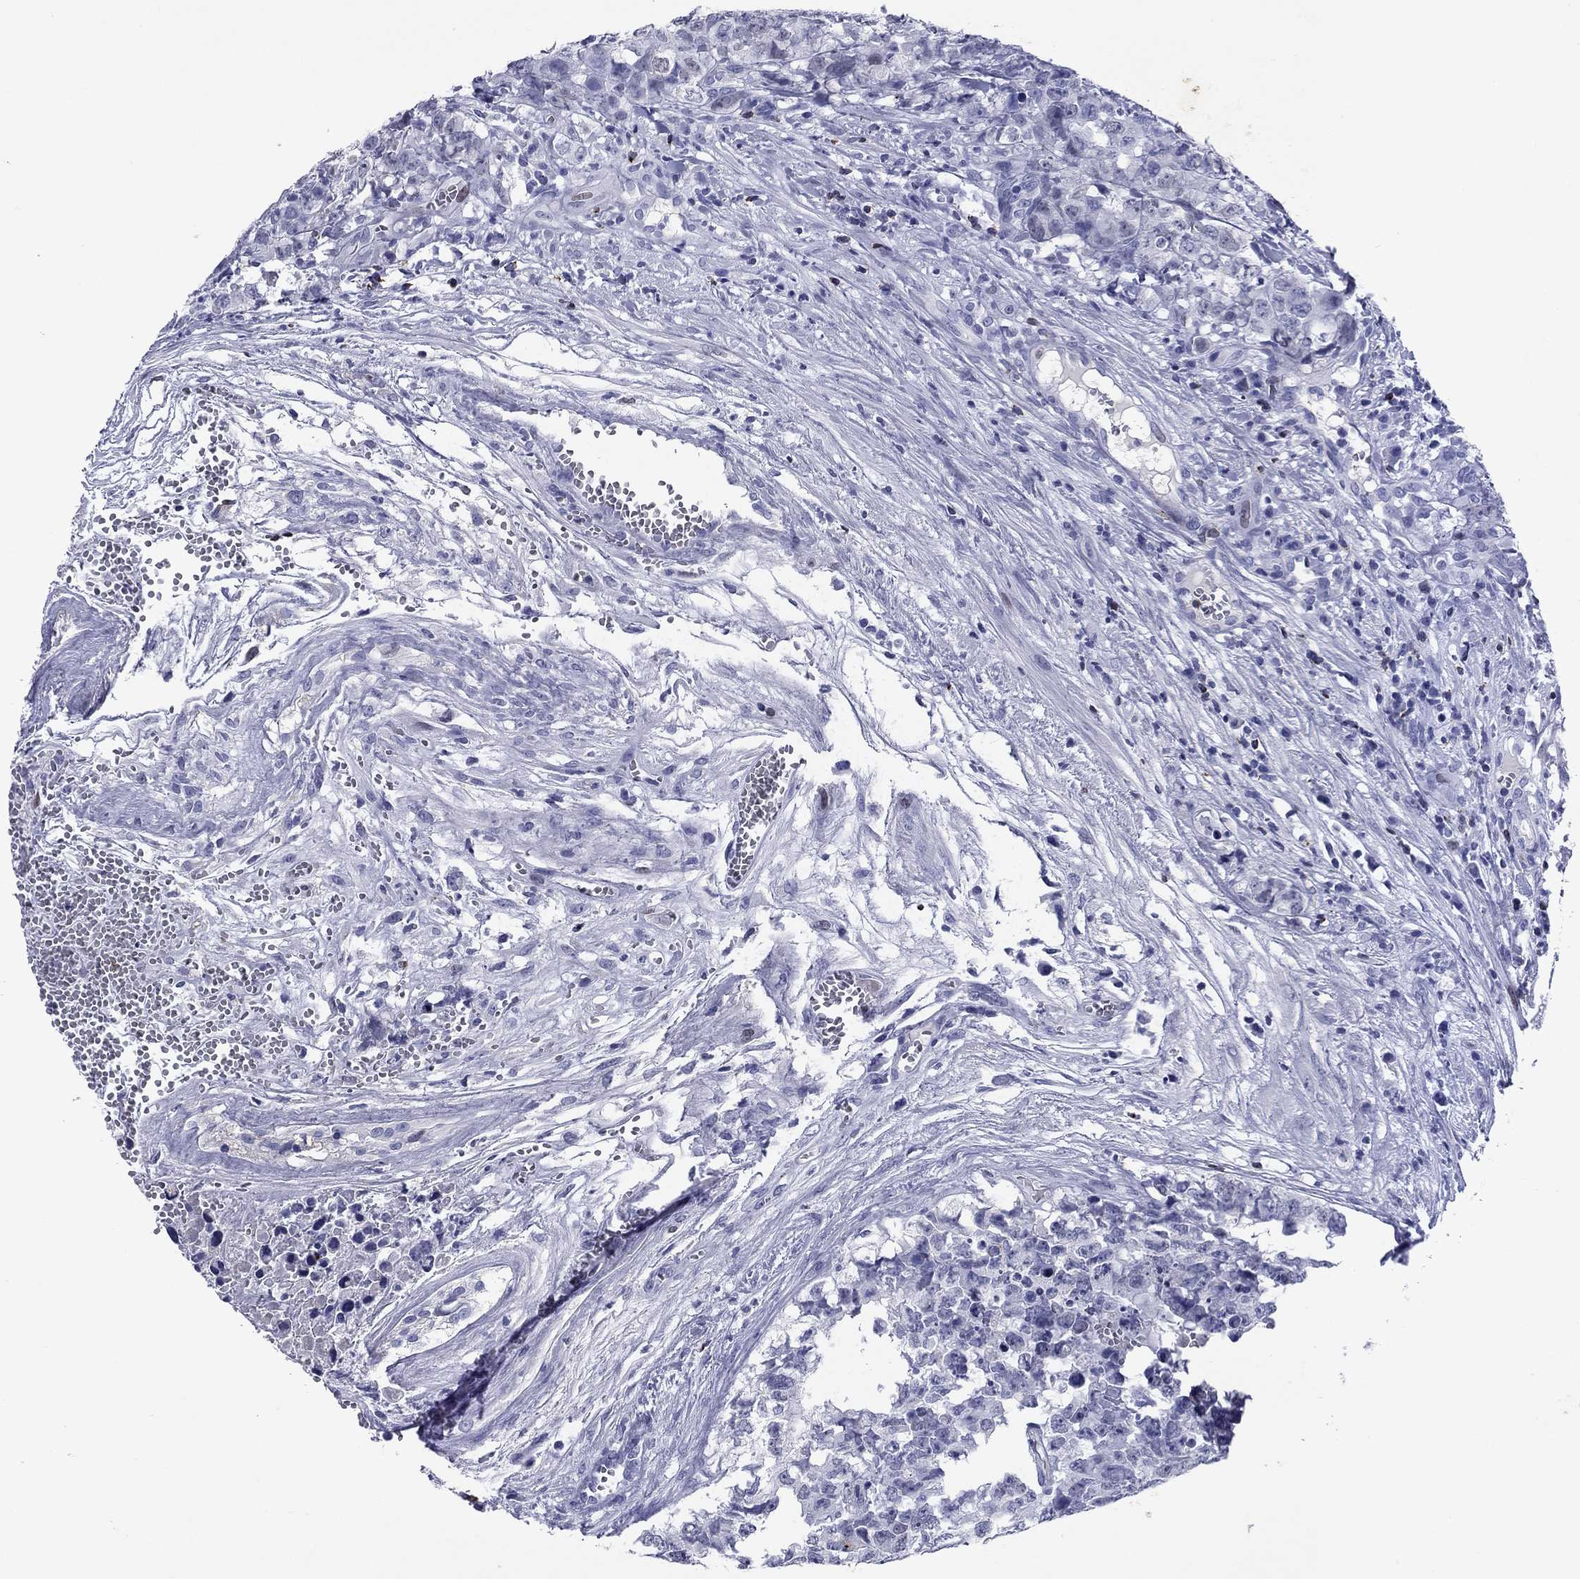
{"staining": {"intensity": "negative", "quantity": "none", "location": "none"}, "tissue": "testis cancer", "cell_type": "Tumor cells", "image_type": "cancer", "snomed": [{"axis": "morphology", "description": "Carcinoma, Embryonal, NOS"}, {"axis": "topography", "description": "Testis"}], "caption": "Immunohistochemical staining of testis cancer (embryonal carcinoma) shows no significant expression in tumor cells.", "gene": "GZMK", "patient": {"sex": "male", "age": 23}}